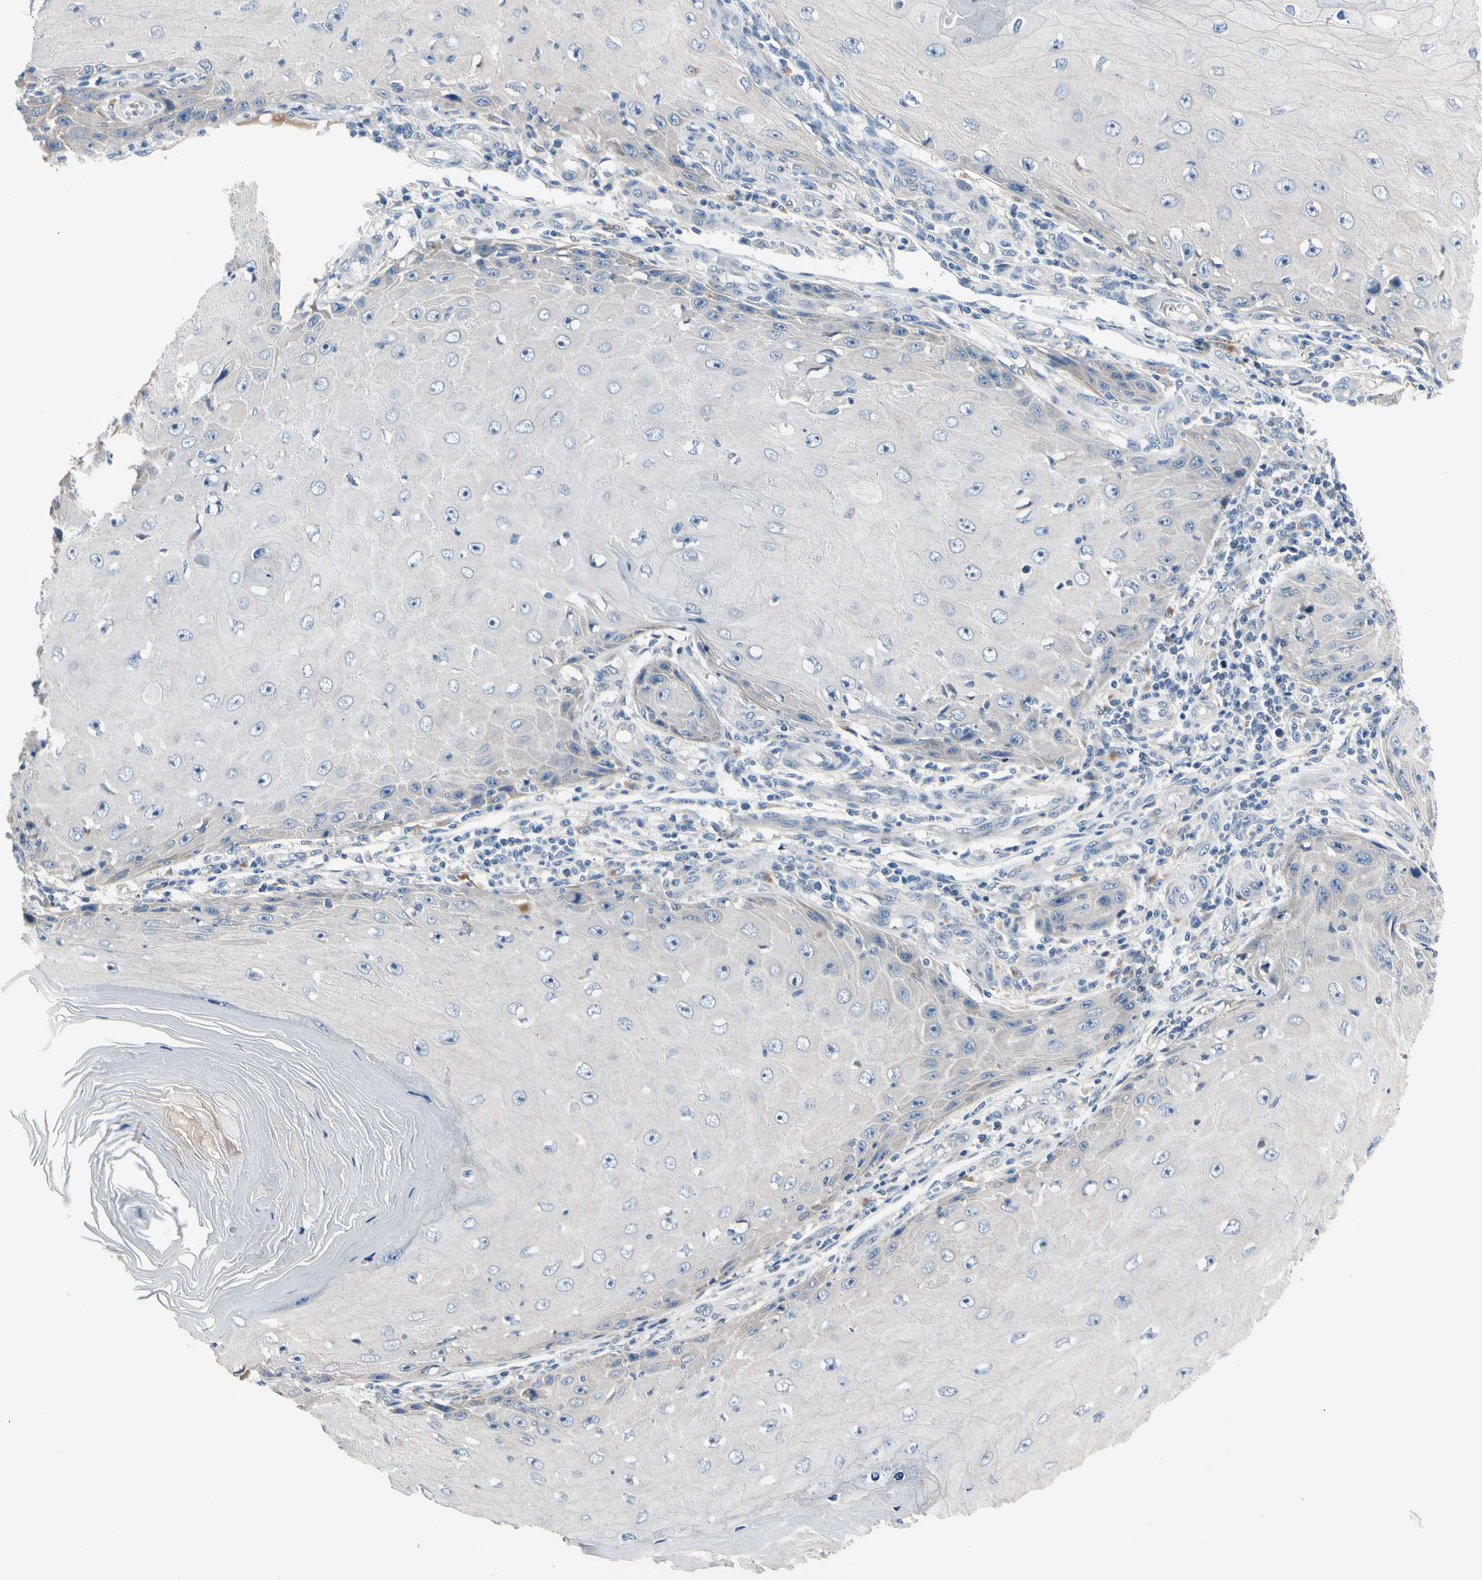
{"staining": {"intensity": "negative", "quantity": "none", "location": "none"}, "tissue": "skin cancer", "cell_type": "Tumor cells", "image_type": "cancer", "snomed": [{"axis": "morphology", "description": "Squamous cell carcinoma, NOS"}, {"axis": "topography", "description": "Skin"}], "caption": "The immunohistochemistry micrograph has no significant staining in tumor cells of skin cancer (squamous cell carcinoma) tissue.", "gene": "NFASC", "patient": {"sex": "female", "age": 73}}